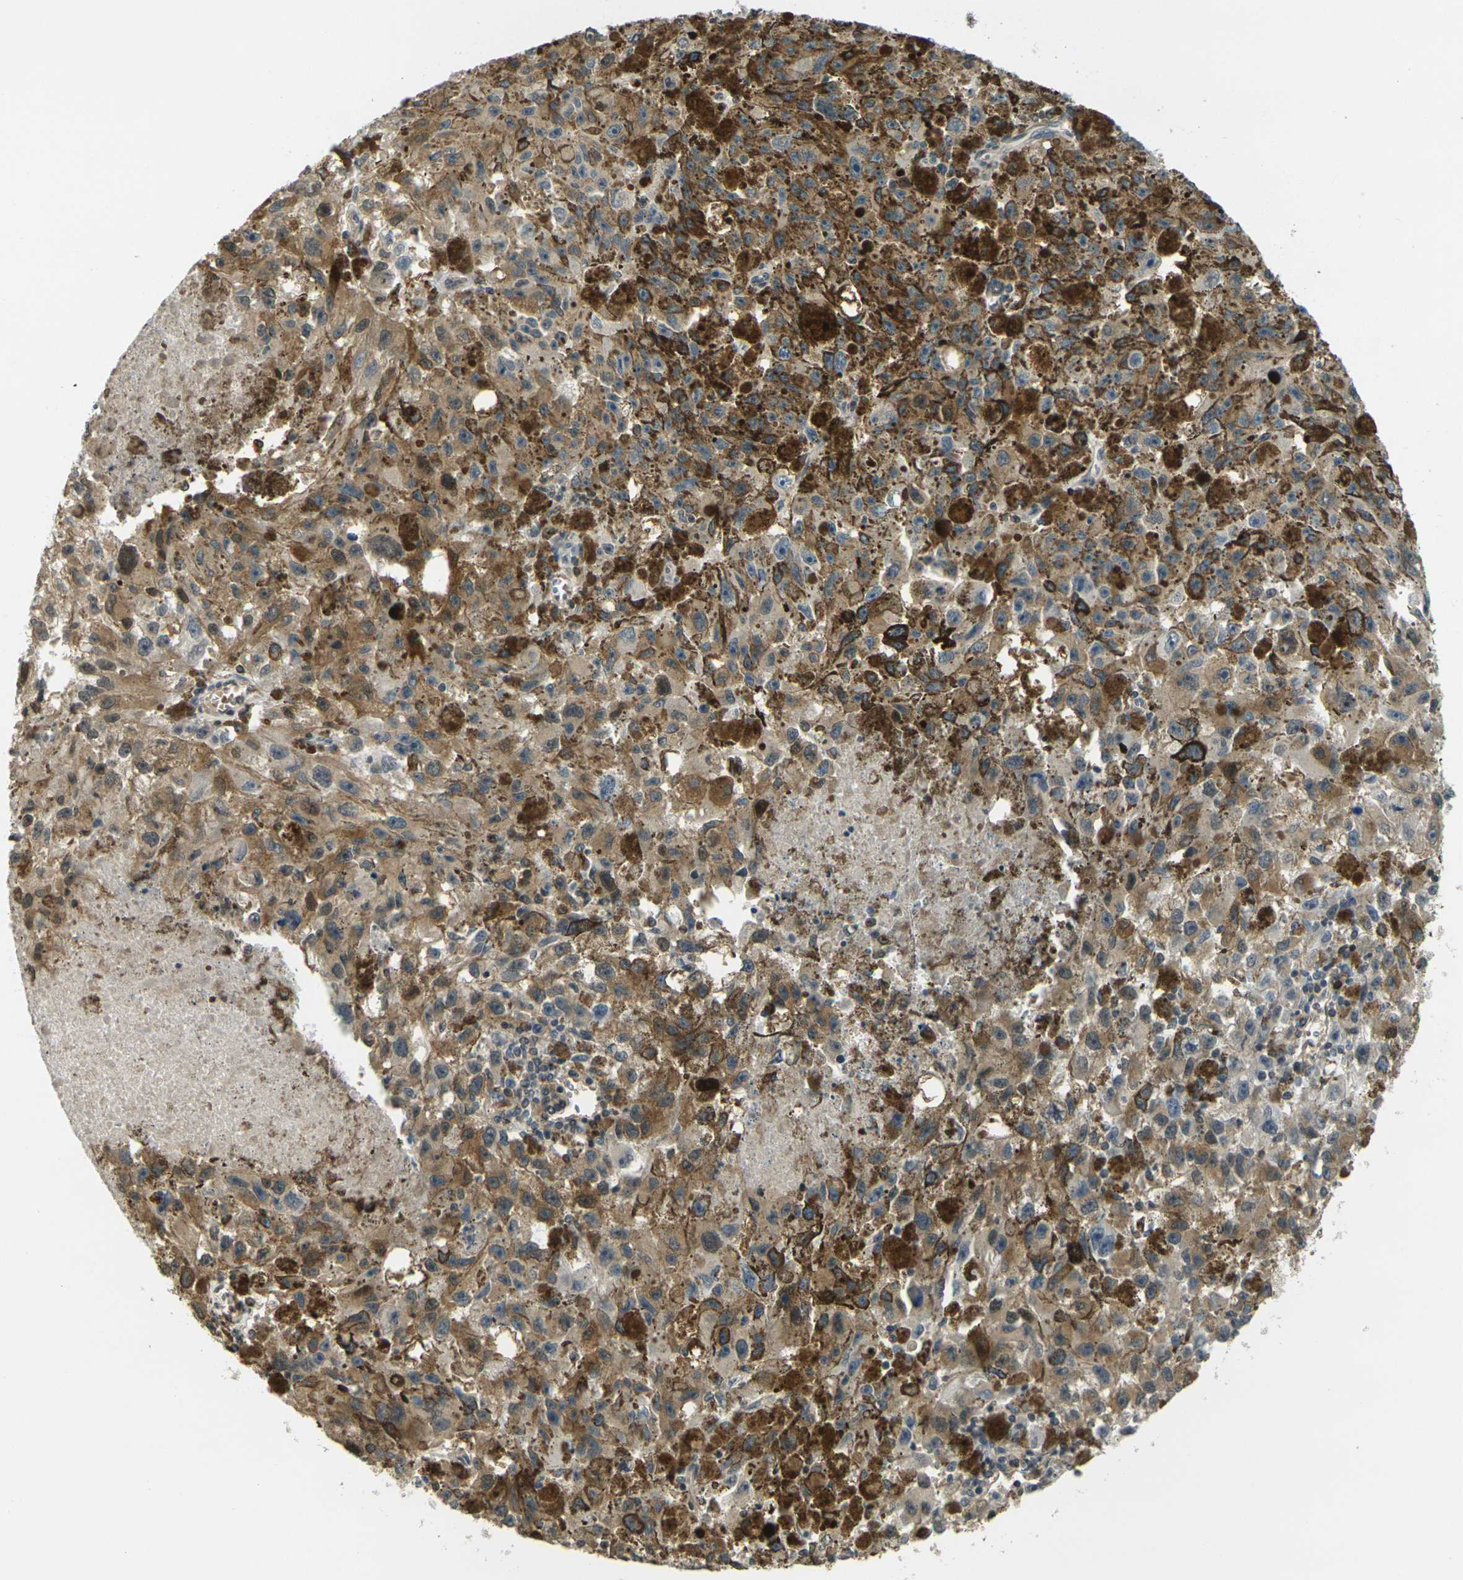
{"staining": {"intensity": "moderate", "quantity": ">75%", "location": "cytoplasmic/membranous"}, "tissue": "melanoma", "cell_type": "Tumor cells", "image_type": "cancer", "snomed": [{"axis": "morphology", "description": "Malignant melanoma in situ"}, {"axis": "morphology", "description": "Malignant melanoma, NOS"}, {"axis": "topography", "description": "Skin"}], "caption": "A high-resolution histopathology image shows immunohistochemistry (IHC) staining of melanoma, which reveals moderate cytoplasmic/membranous positivity in about >75% of tumor cells. (IHC, brightfield microscopy, high magnification).", "gene": "CAST", "patient": {"sex": "female", "age": 88}}